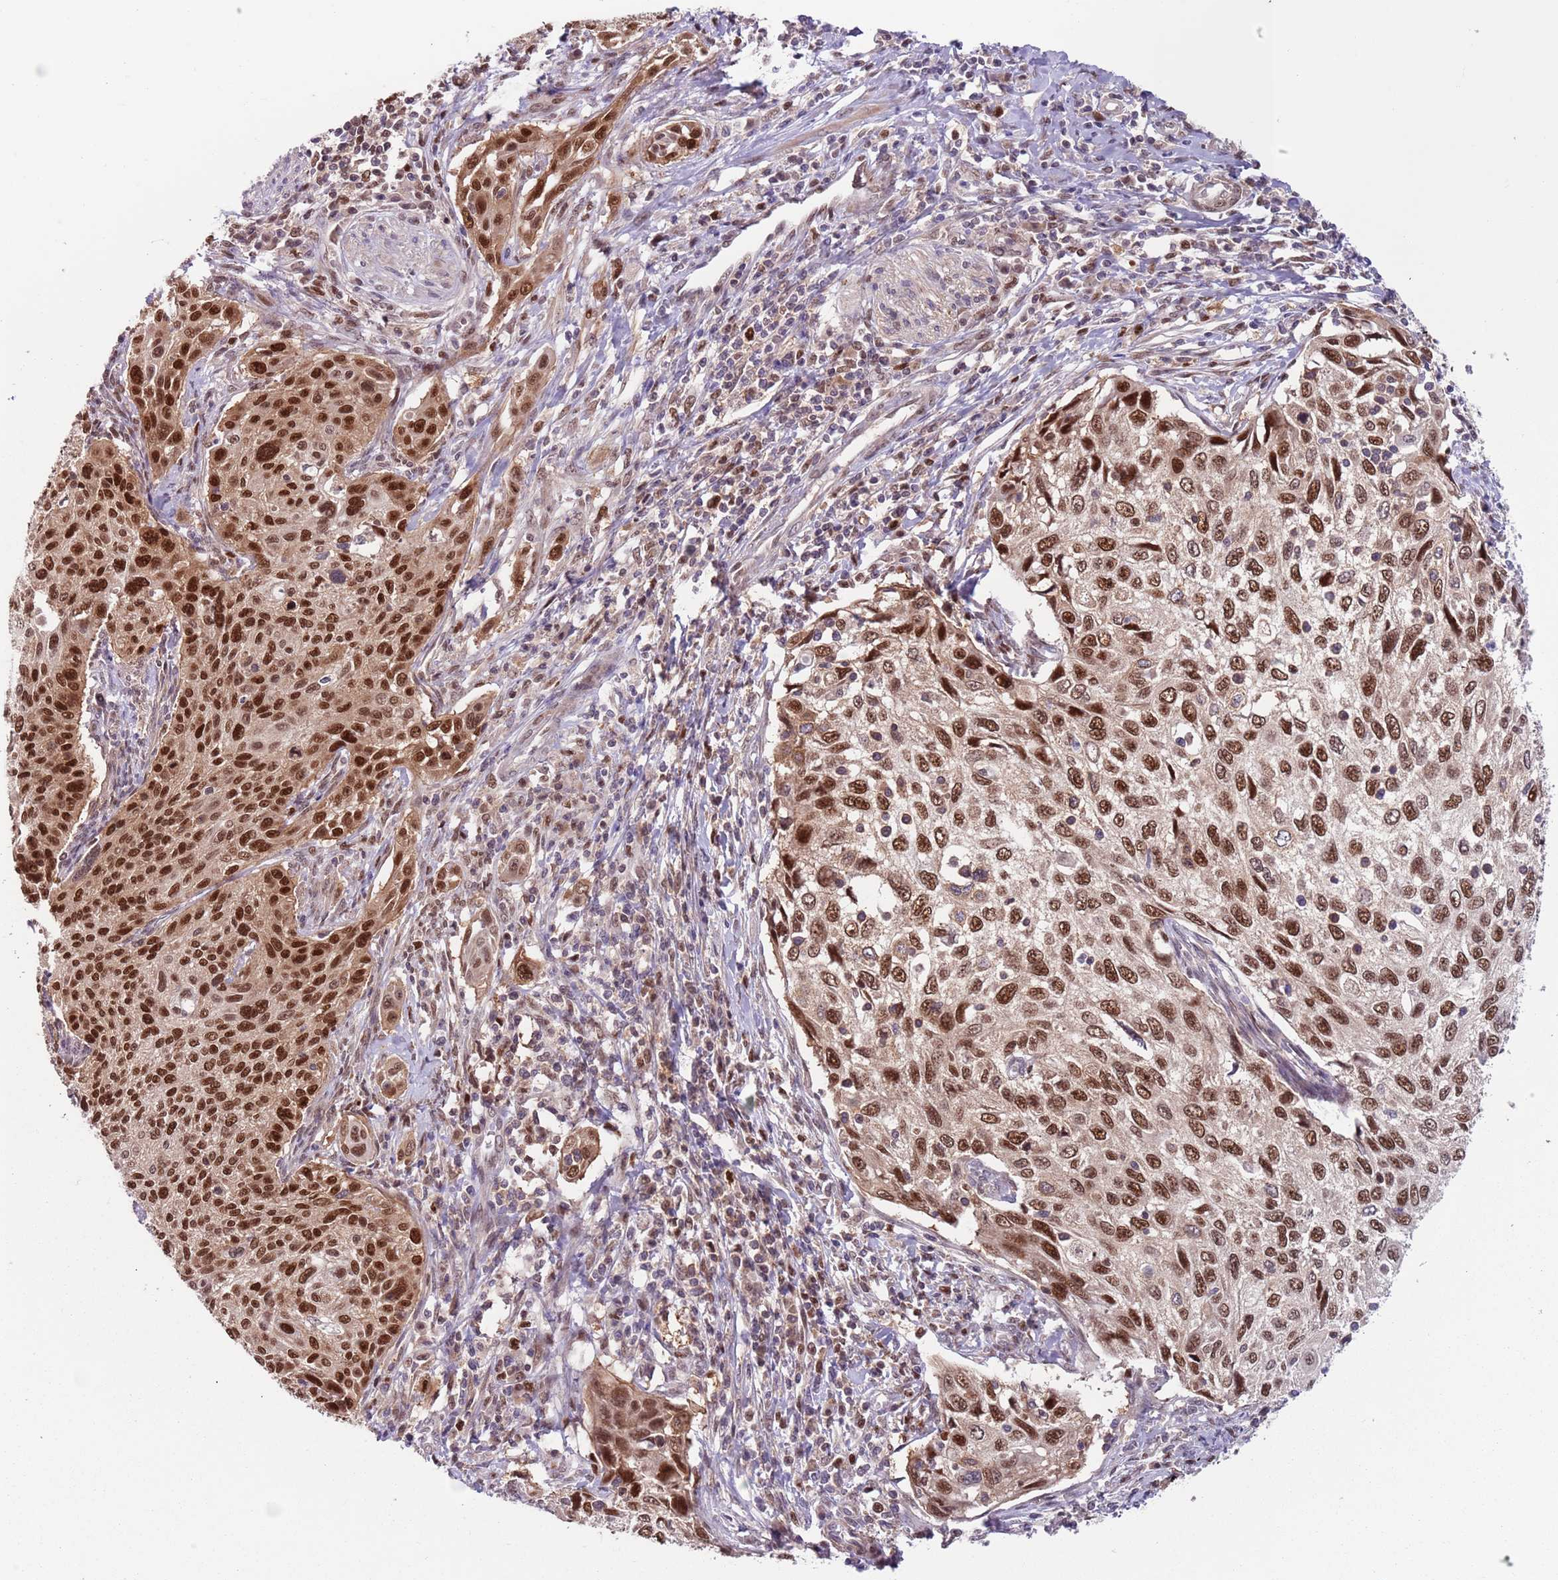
{"staining": {"intensity": "strong", "quantity": ">75%", "location": "nuclear"}, "tissue": "cervical cancer", "cell_type": "Tumor cells", "image_type": "cancer", "snomed": [{"axis": "morphology", "description": "Squamous cell carcinoma, NOS"}, {"axis": "topography", "description": "Cervix"}], "caption": "A photomicrograph showing strong nuclear expression in approximately >75% of tumor cells in cervical cancer (squamous cell carcinoma), as visualized by brown immunohistochemical staining.", "gene": "RMND5B", "patient": {"sex": "female", "age": 70}}